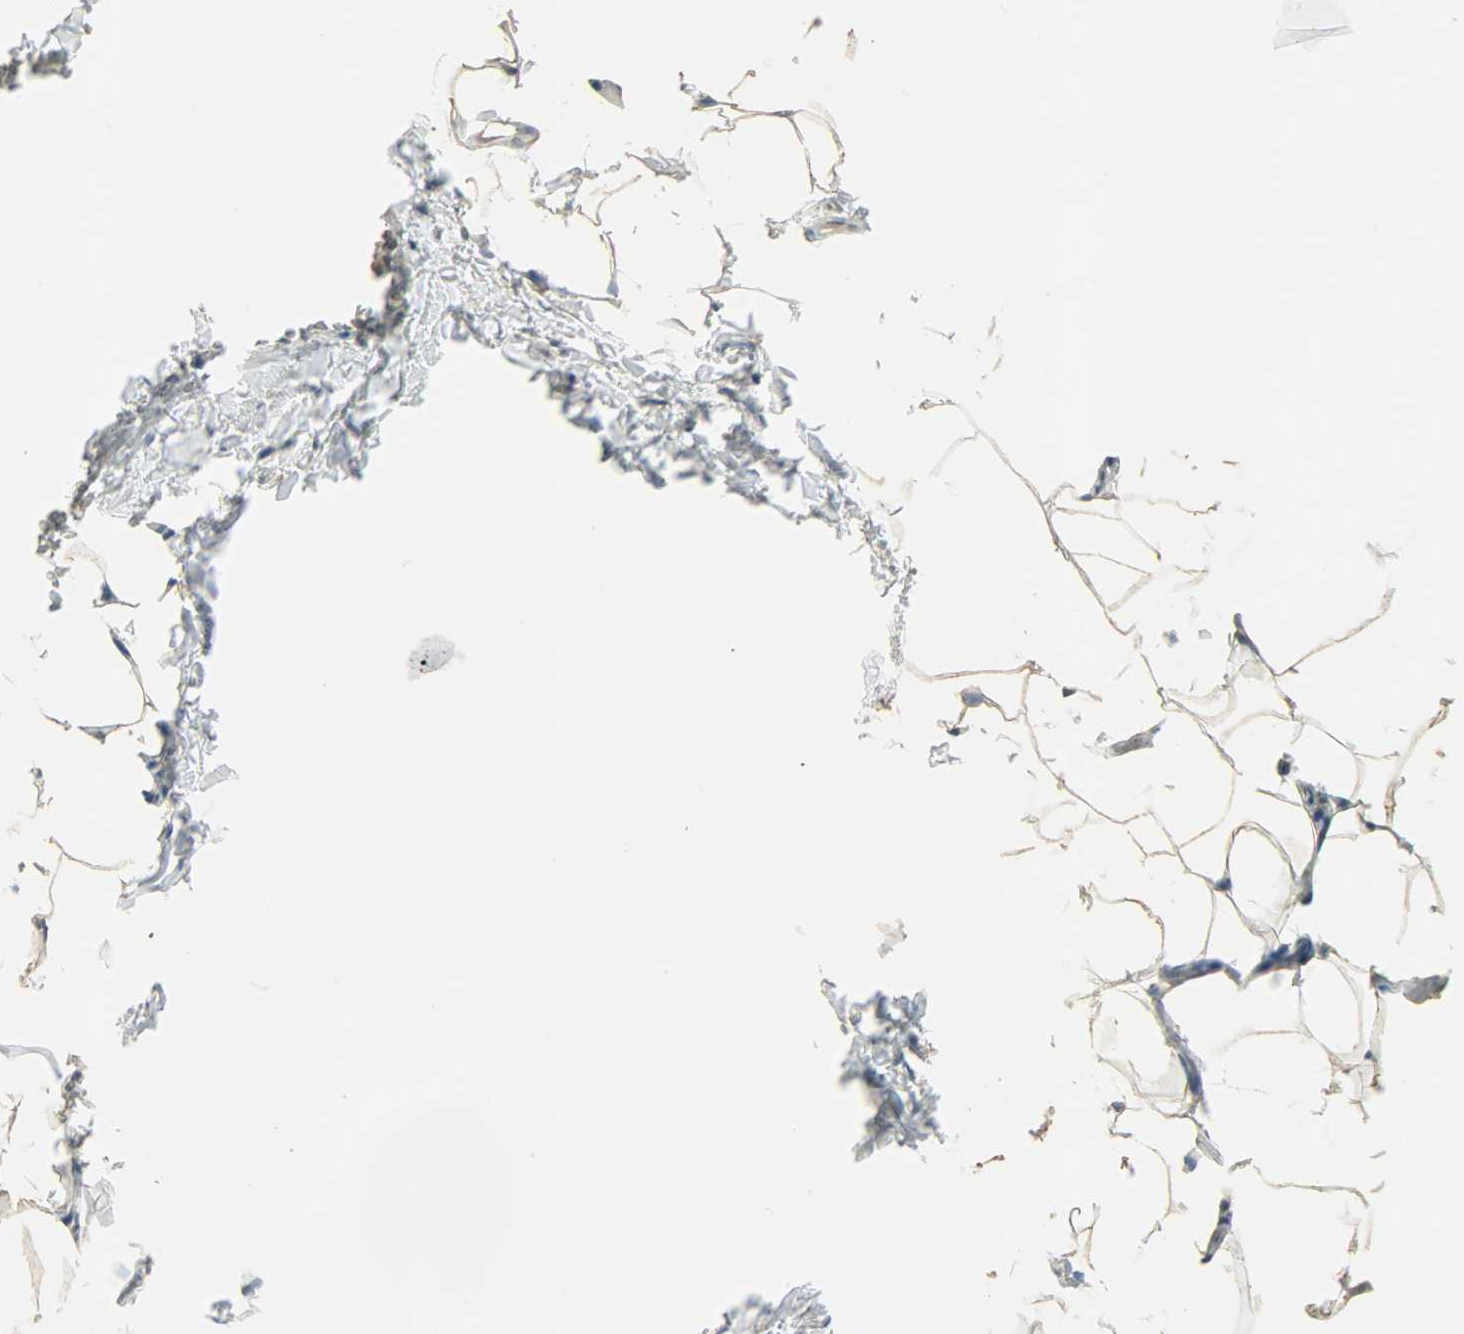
{"staining": {"intensity": "moderate", "quantity": ">75%", "location": "cytoplasmic/membranous"}, "tissue": "adipose tissue", "cell_type": "Adipocytes", "image_type": "normal", "snomed": [{"axis": "morphology", "description": "Normal tissue, NOS"}, {"axis": "topography", "description": "Vascular tissue"}], "caption": "Brown immunohistochemical staining in normal human adipose tissue exhibits moderate cytoplasmic/membranous expression in approximately >75% of adipocytes. (IHC, brightfield microscopy, high magnification).", "gene": "PRMT5", "patient": {"sex": "male", "age": 41}}